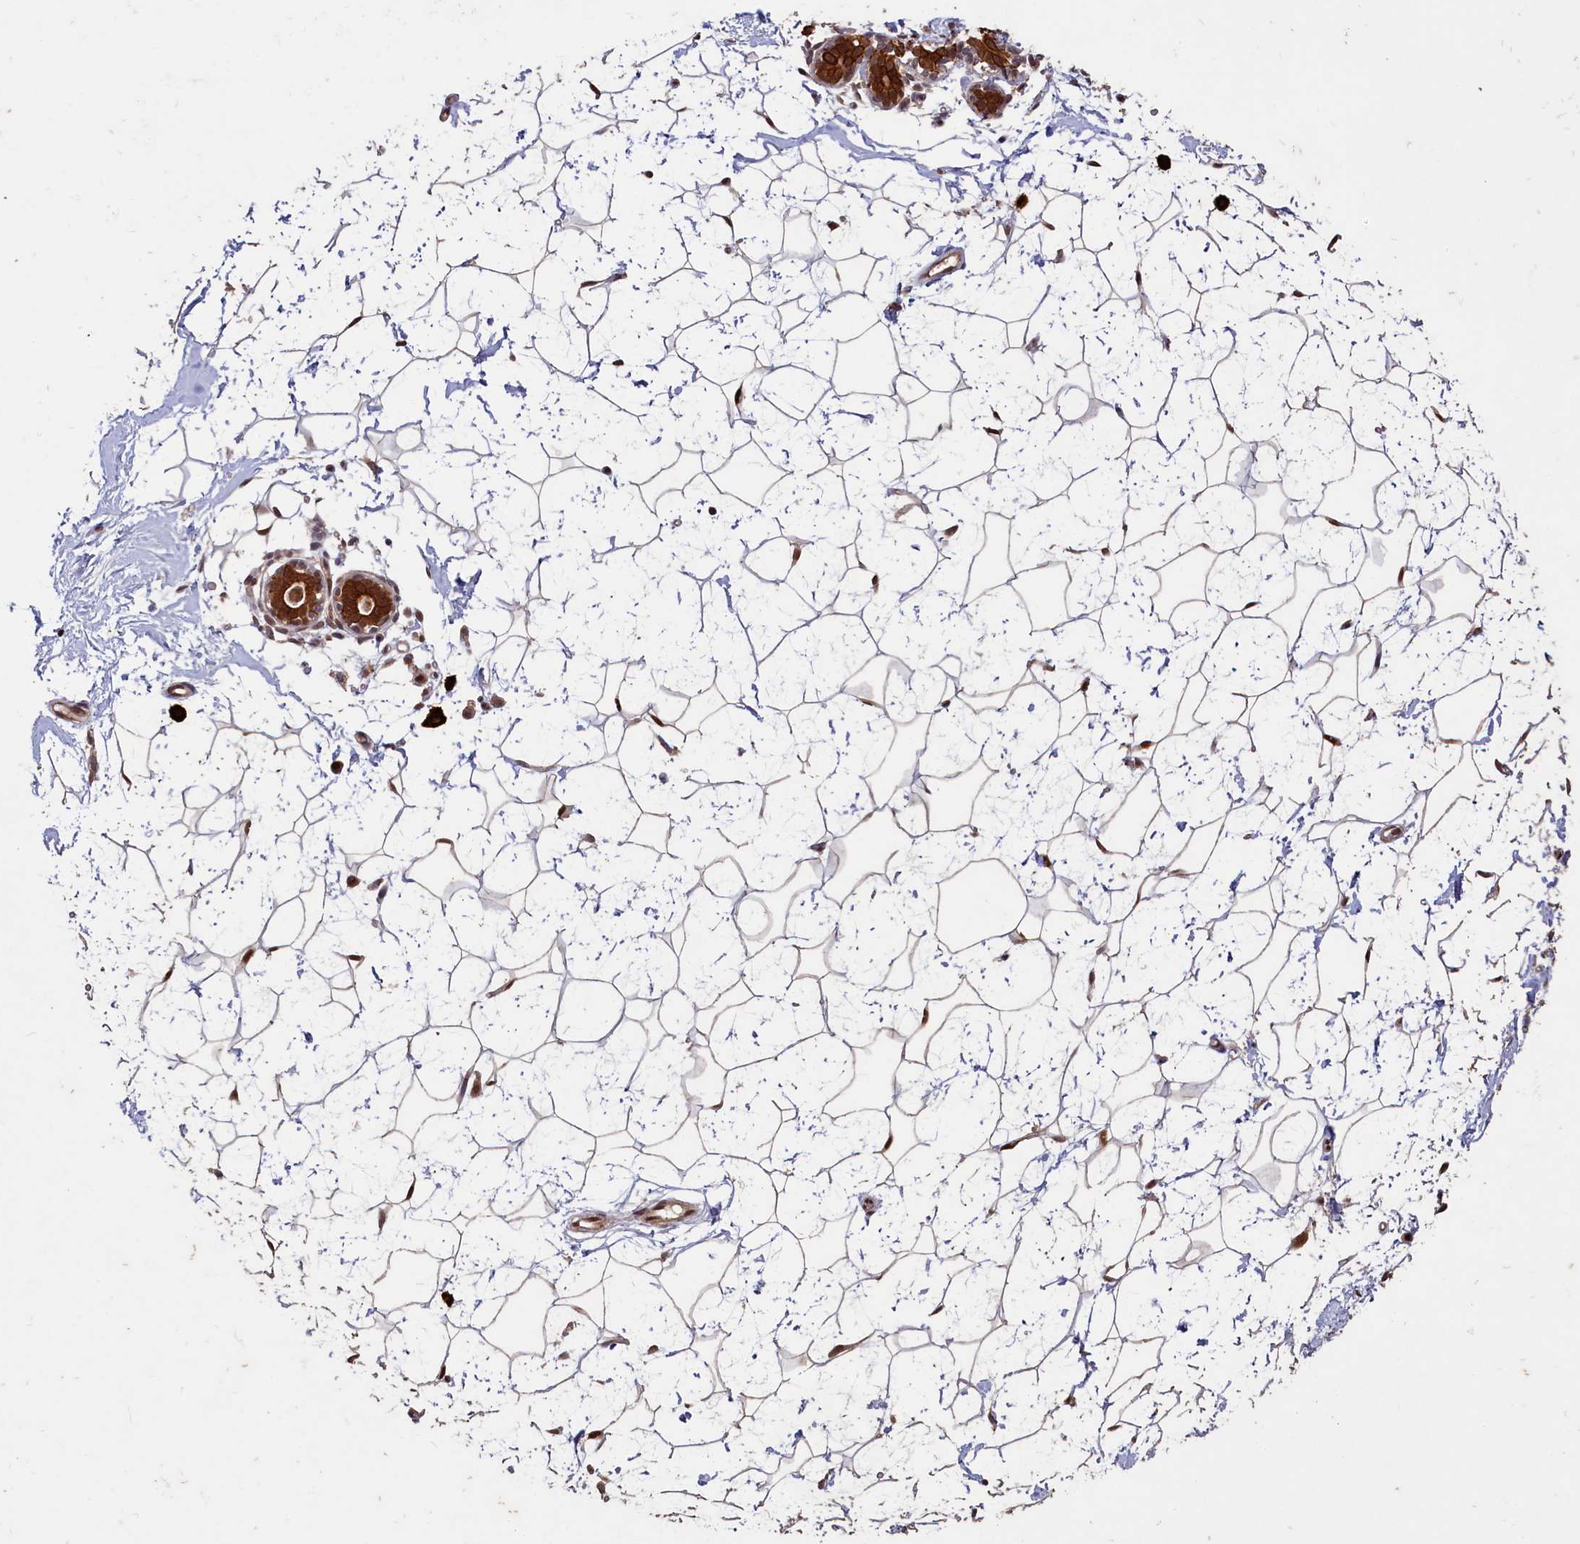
{"staining": {"intensity": "moderate", "quantity": "25%-75%", "location": "nuclear"}, "tissue": "breast", "cell_type": "Adipocytes", "image_type": "normal", "snomed": [{"axis": "morphology", "description": "Normal tissue, NOS"}, {"axis": "morphology", "description": "Adenoma, NOS"}, {"axis": "topography", "description": "Breast"}], "caption": "Brown immunohistochemical staining in normal breast displays moderate nuclear positivity in about 25%-75% of adipocytes.", "gene": "NAE1", "patient": {"sex": "female", "age": 23}}